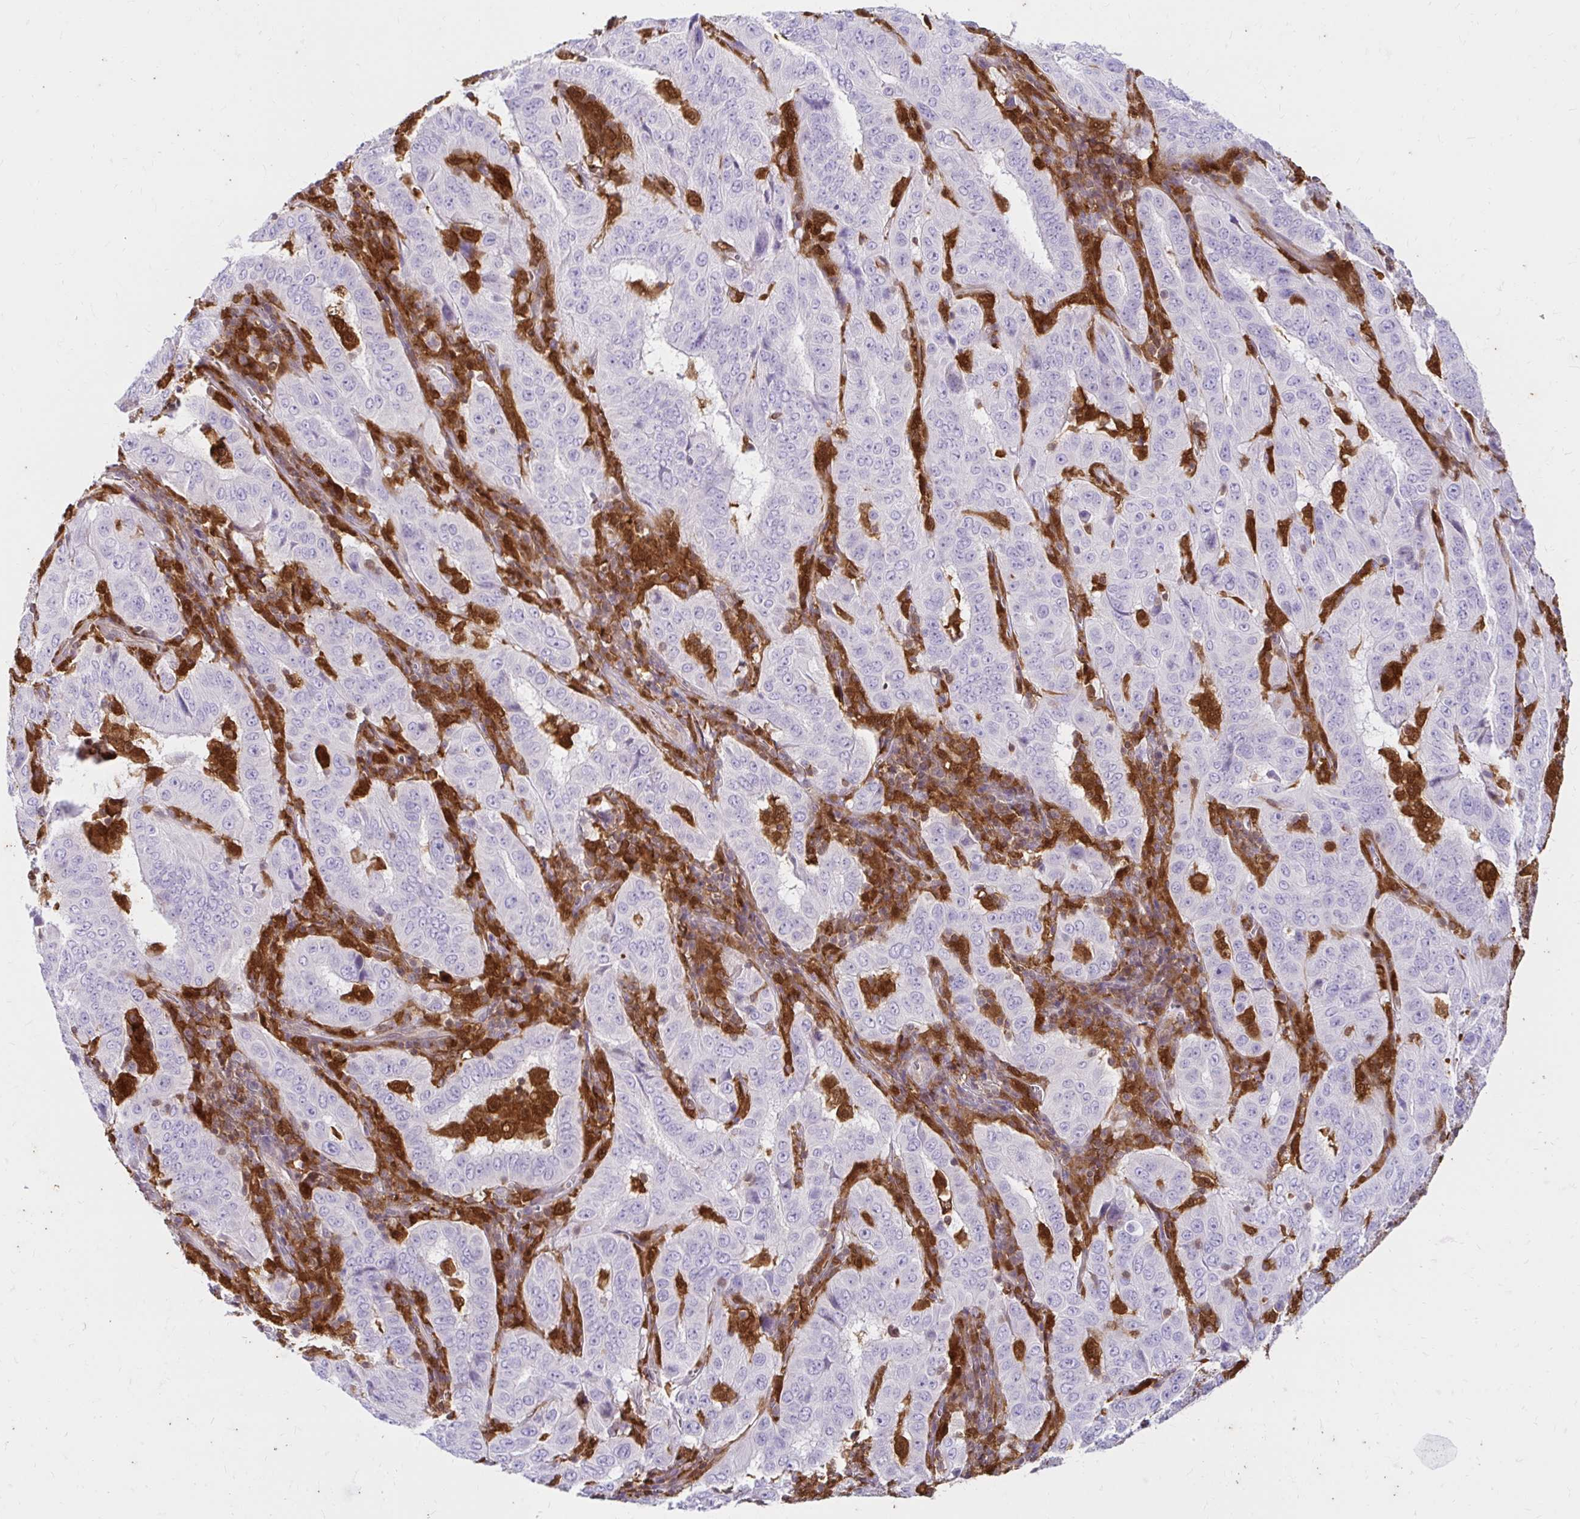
{"staining": {"intensity": "negative", "quantity": "none", "location": "none"}, "tissue": "pancreatic cancer", "cell_type": "Tumor cells", "image_type": "cancer", "snomed": [{"axis": "morphology", "description": "Adenocarcinoma, NOS"}, {"axis": "topography", "description": "Pancreas"}], "caption": "IHC micrograph of human pancreatic cancer stained for a protein (brown), which displays no positivity in tumor cells.", "gene": "PYCARD", "patient": {"sex": "male", "age": 63}}